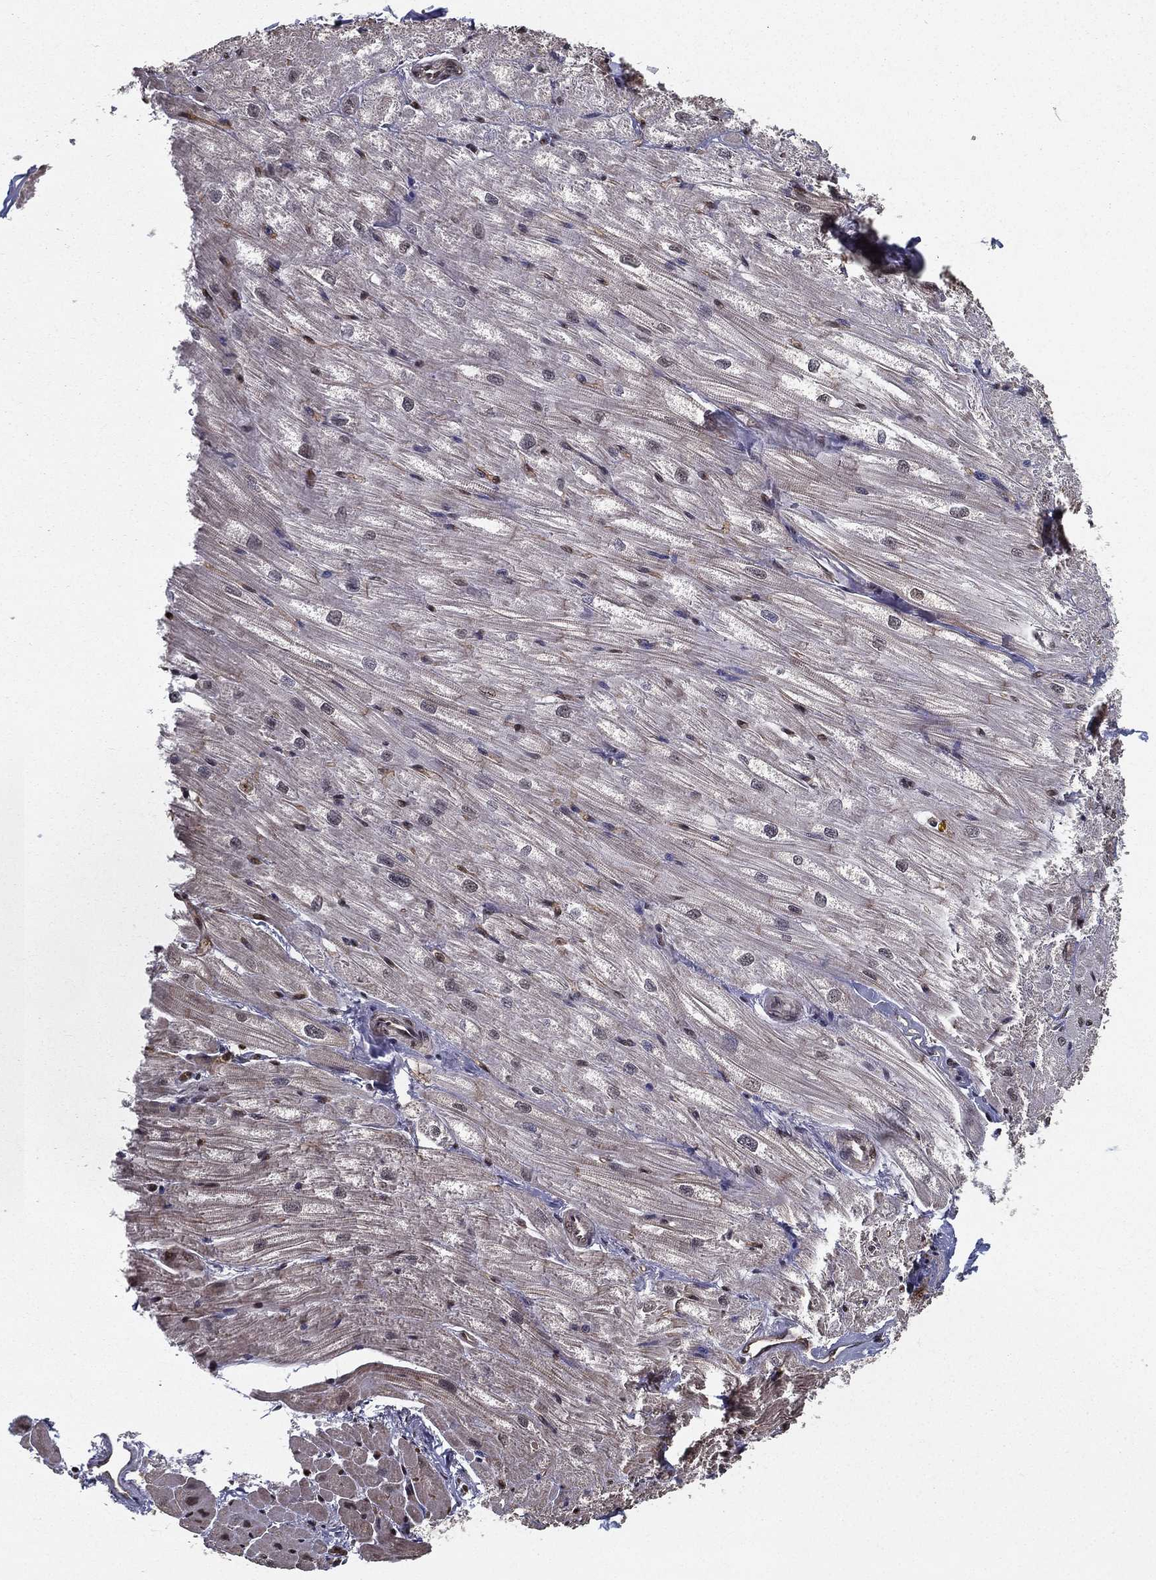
{"staining": {"intensity": "weak", "quantity": "<25%", "location": "cytoplasmic/membranous"}, "tissue": "heart muscle", "cell_type": "Cardiomyocytes", "image_type": "normal", "snomed": [{"axis": "morphology", "description": "Normal tissue, NOS"}, {"axis": "topography", "description": "Heart"}], "caption": "IHC image of unremarkable heart muscle: human heart muscle stained with DAB (3,3'-diaminobenzidine) shows no significant protein expression in cardiomyocytes. (Brightfield microscopy of DAB immunohistochemistry (IHC) at high magnification).", "gene": "SLC6A6", "patient": {"sex": "male", "age": 57}}